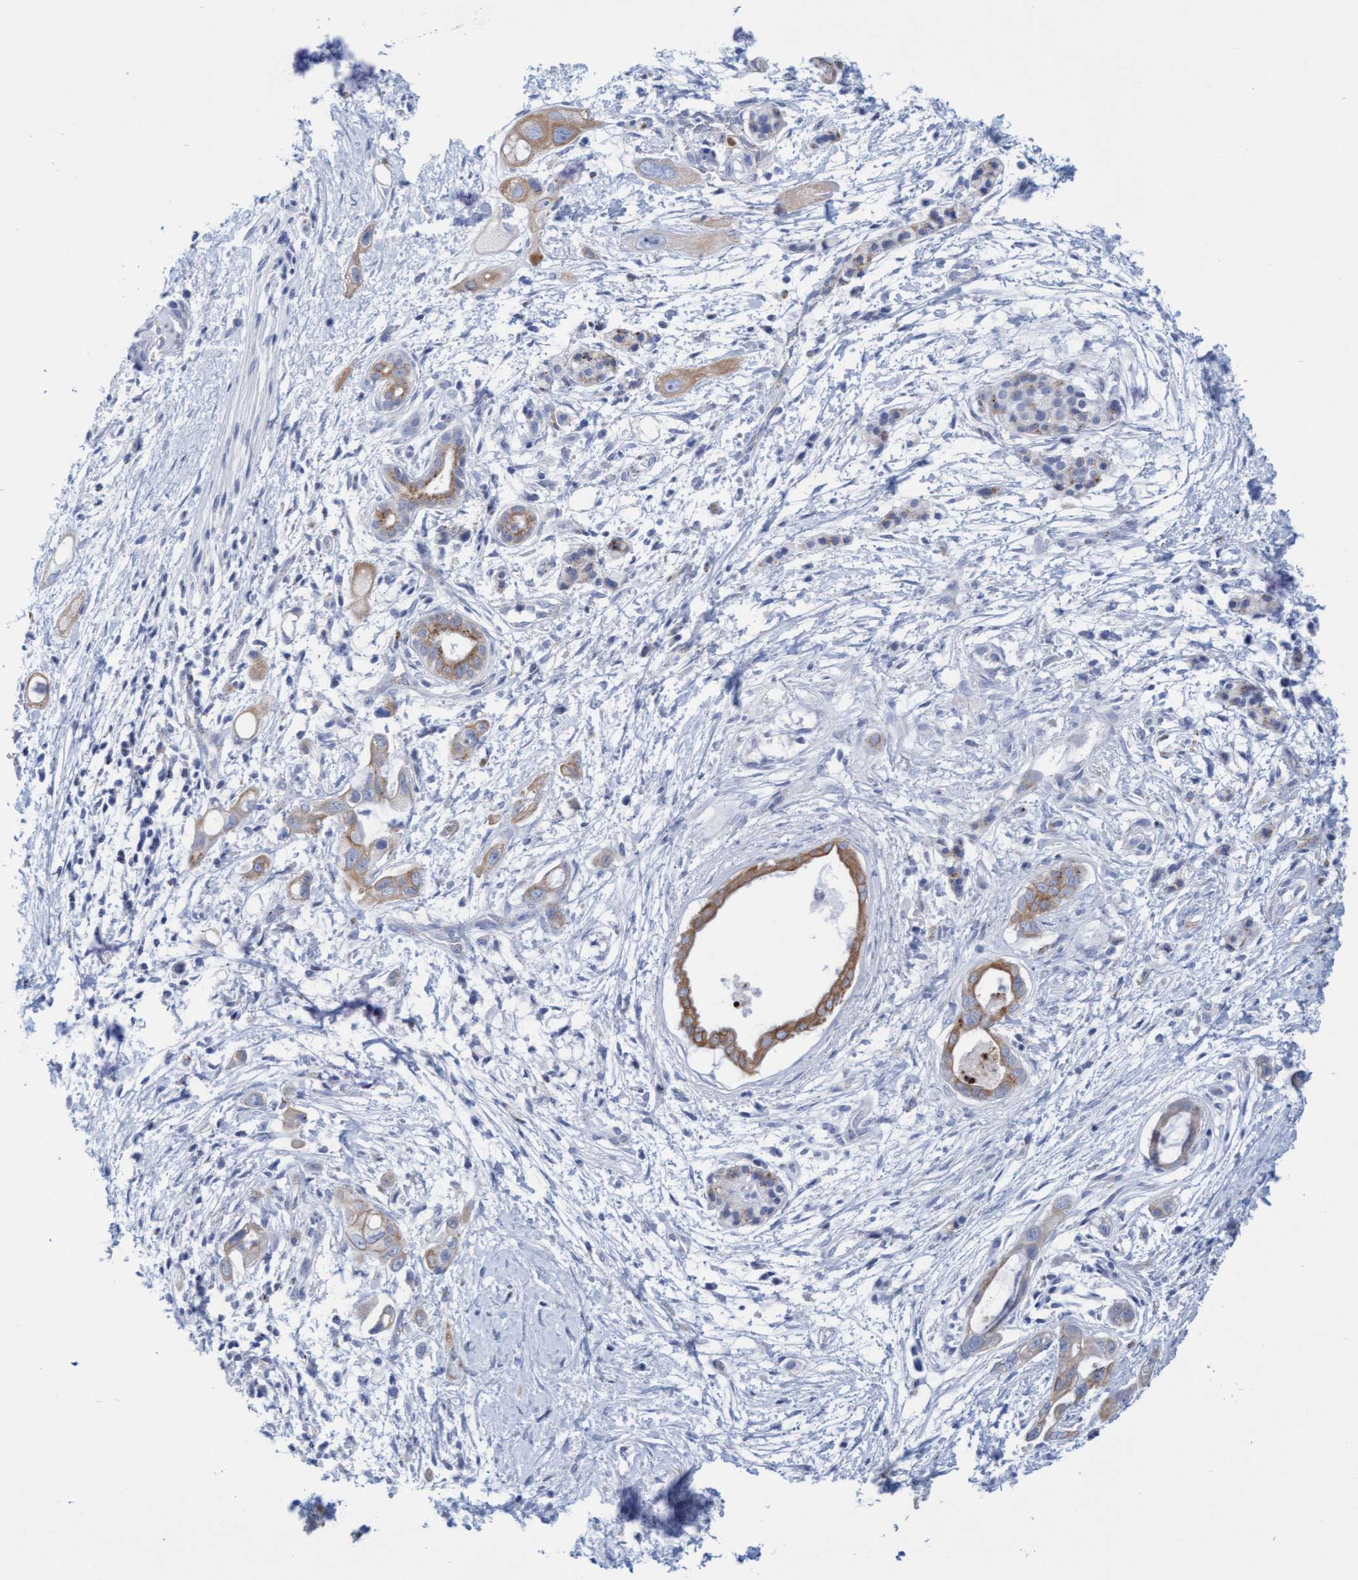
{"staining": {"intensity": "moderate", "quantity": ">75%", "location": "cytoplasmic/membranous"}, "tissue": "pancreatic cancer", "cell_type": "Tumor cells", "image_type": "cancer", "snomed": [{"axis": "morphology", "description": "Adenocarcinoma, NOS"}, {"axis": "topography", "description": "Pancreas"}], "caption": "An image showing moderate cytoplasmic/membranous staining in about >75% of tumor cells in adenocarcinoma (pancreatic), as visualized by brown immunohistochemical staining.", "gene": "SGSH", "patient": {"sex": "male", "age": 59}}